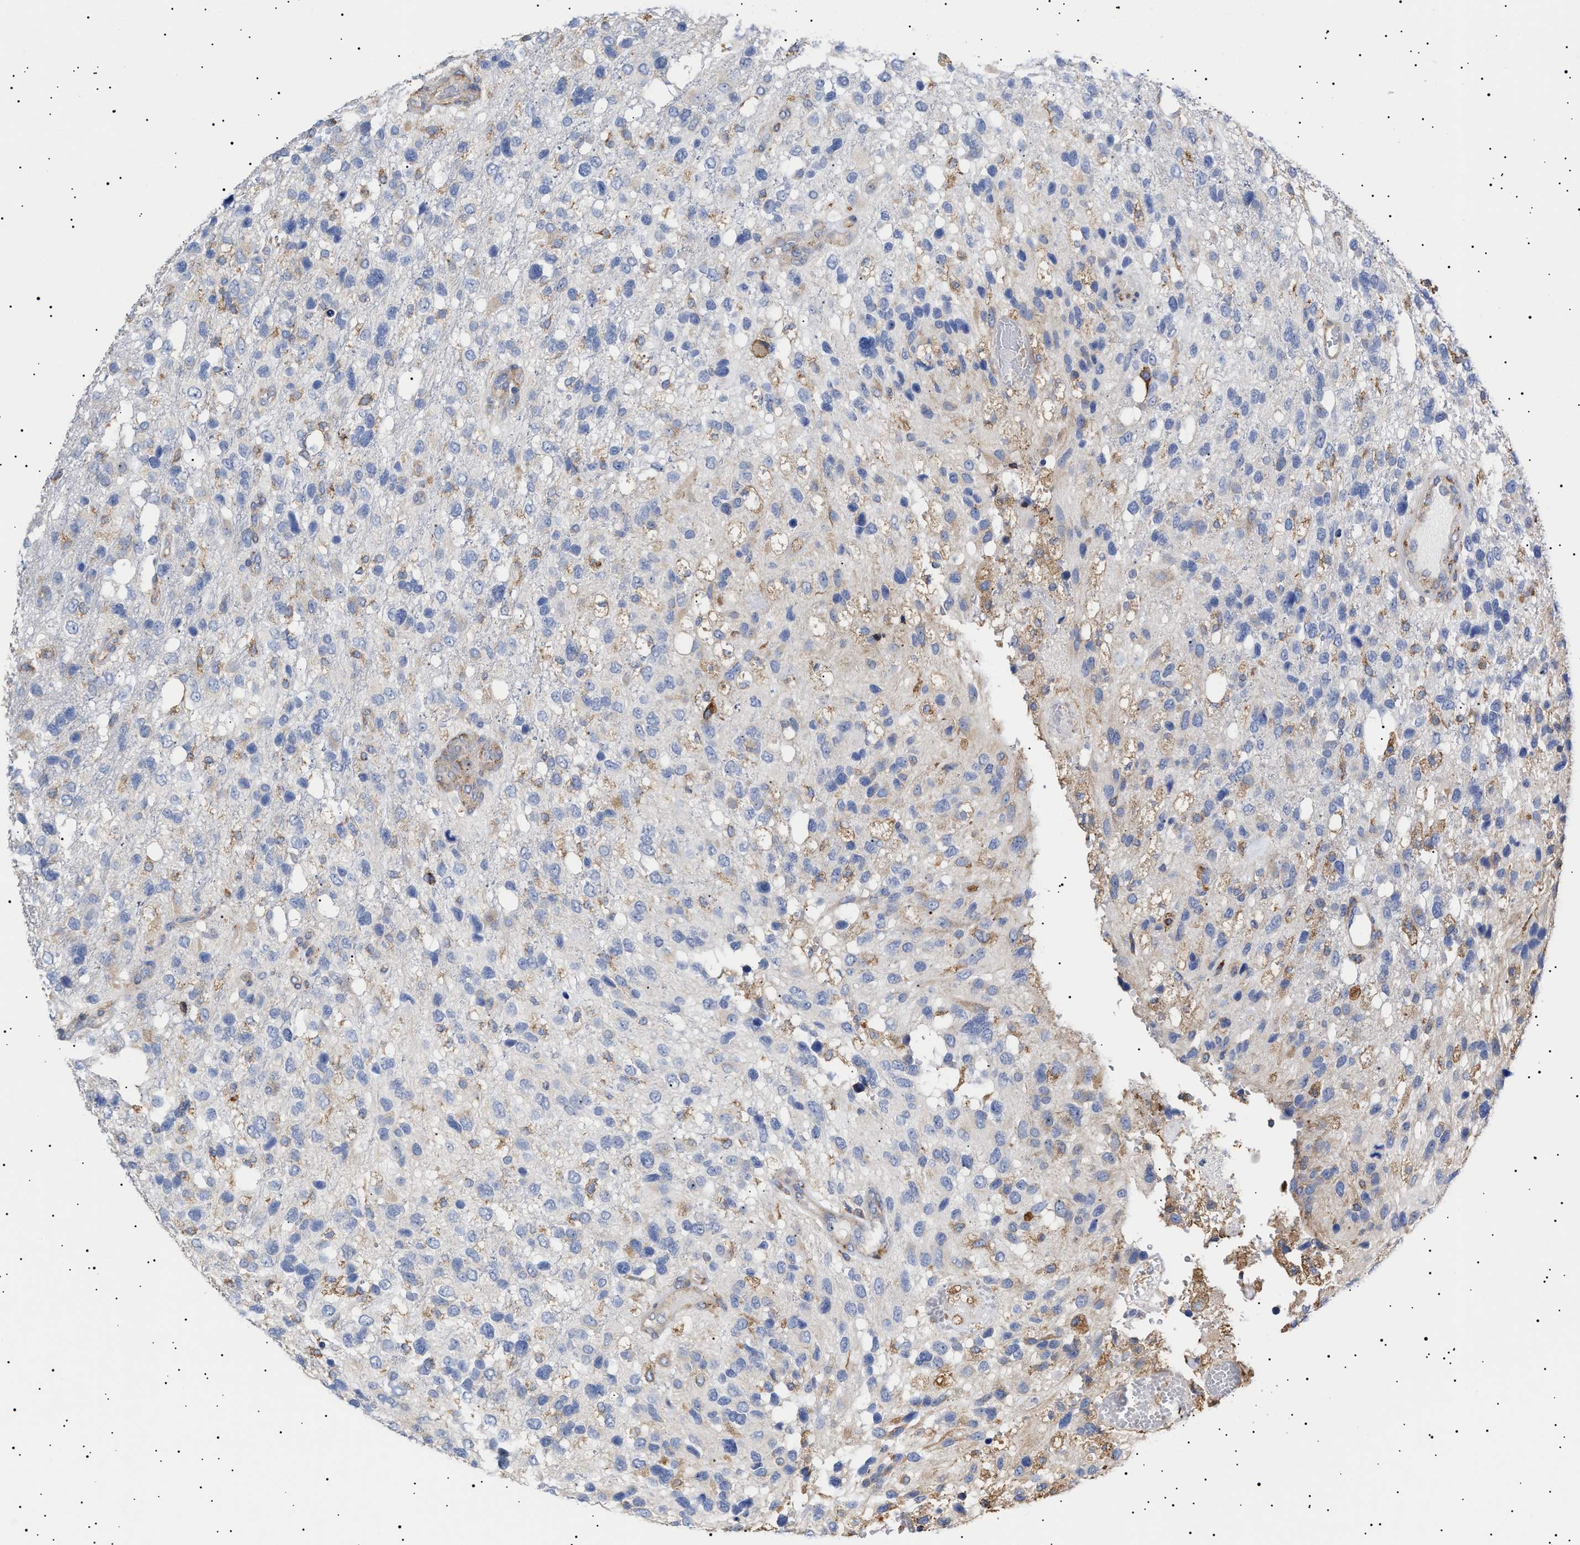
{"staining": {"intensity": "weak", "quantity": "<25%", "location": "cytoplasmic/membranous"}, "tissue": "glioma", "cell_type": "Tumor cells", "image_type": "cancer", "snomed": [{"axis": "morphology", "description": "Glioma, malignant, High grade"}, {"axis": "topography", "description": "Brain"}], "caption": "Glioma was stained to show a protein in brown. There is no significant staining in tumor cells. (DAB IHC with hematoxylin counter stain).", "gene": "ERCC6L2", "patient": {"sex": "female", "age": 58}}